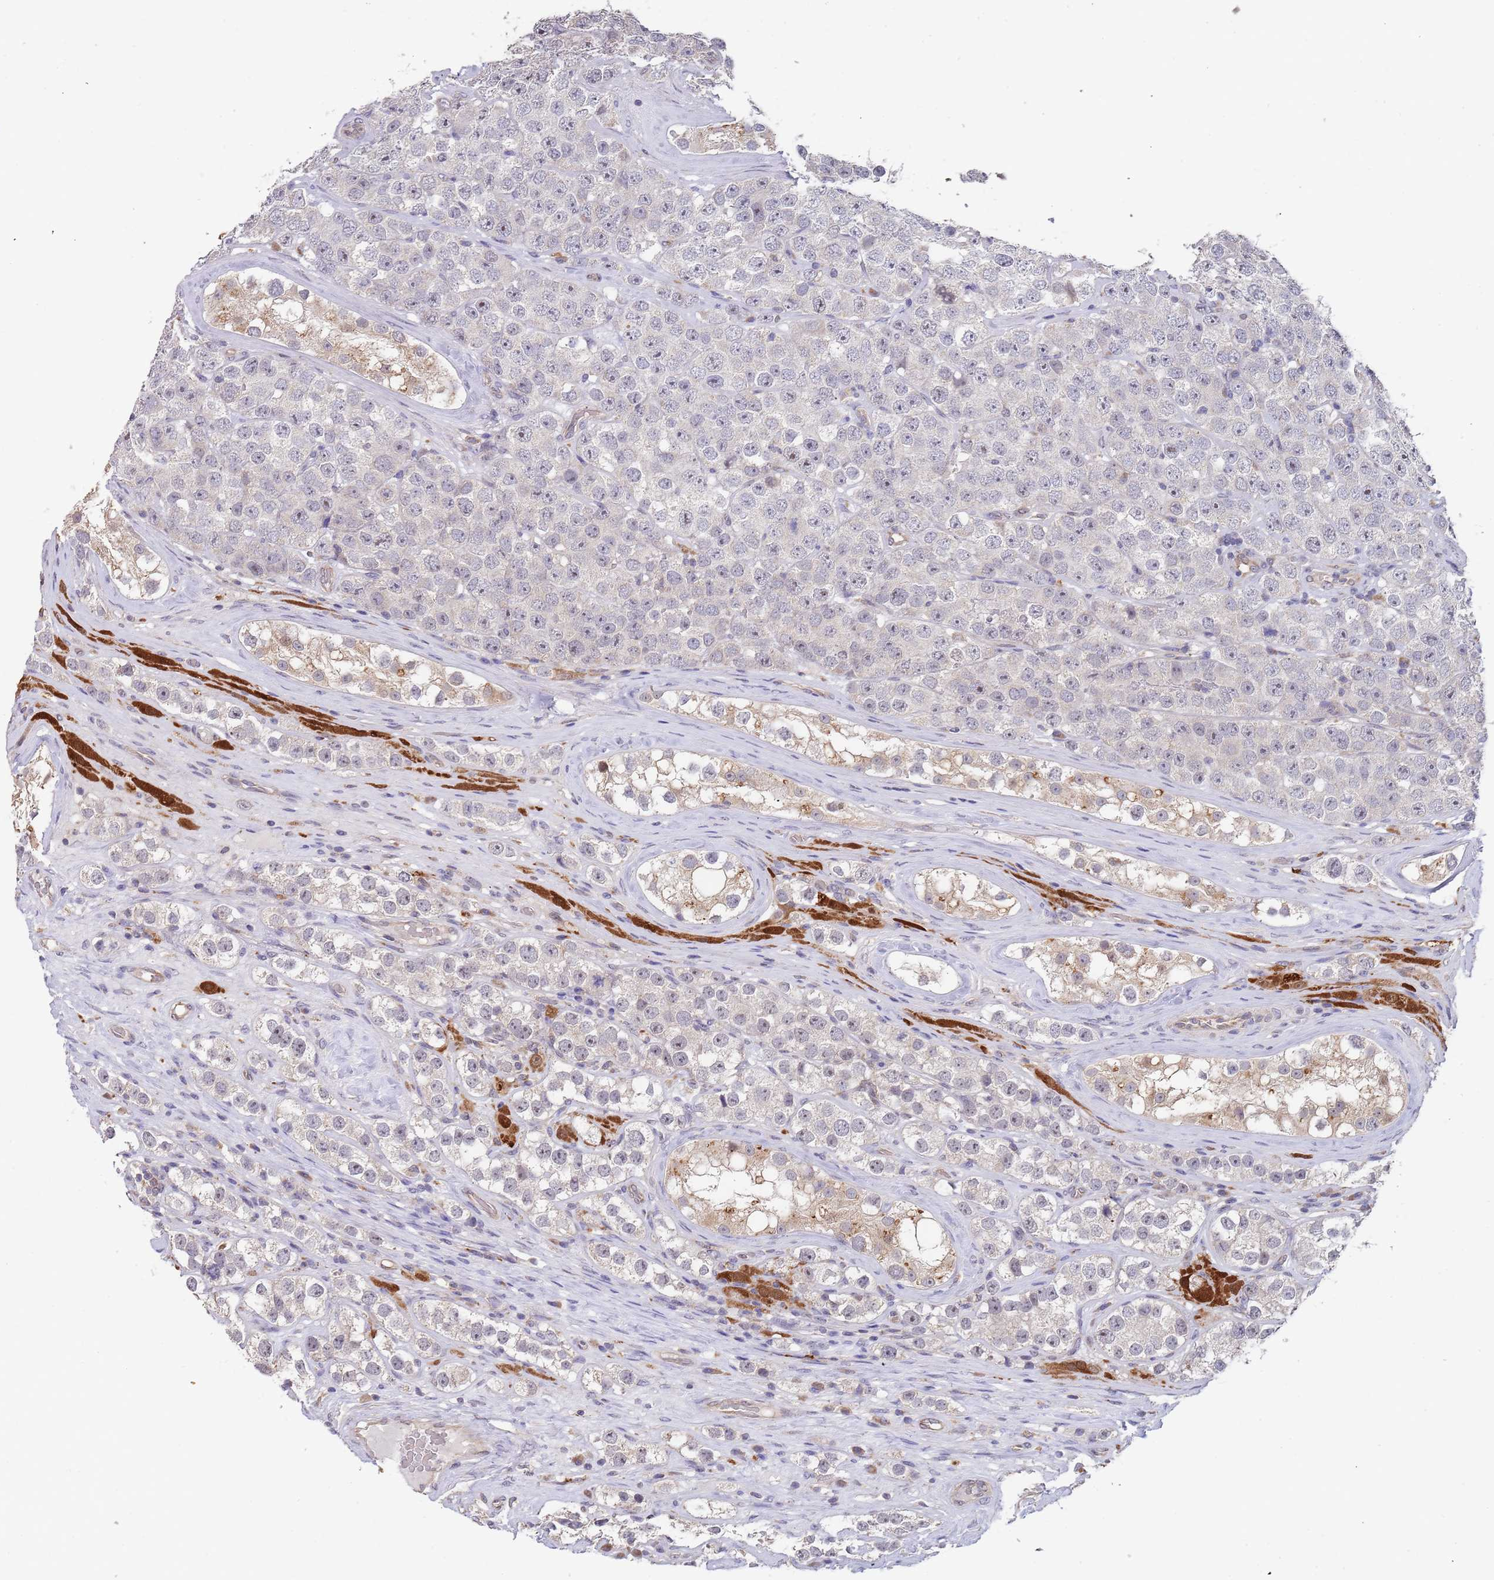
{"staining": {"intensity": "negative", "quantity": "none", "location": "none"}, "tissue": "testis cancer", "cell_type": "Tumor cells", "image_type": "cancer", "snomed": [{"axis": "morphology", "description": "Seminoma, NOS"}, {"axis": "topography", "description": "Testis"}], "caption": "Tumor cells are negative for brown protein staining in testis cancer (seminoma).", "gene": "TMEM64", "patient": {"sex": "male", "age": 28}}